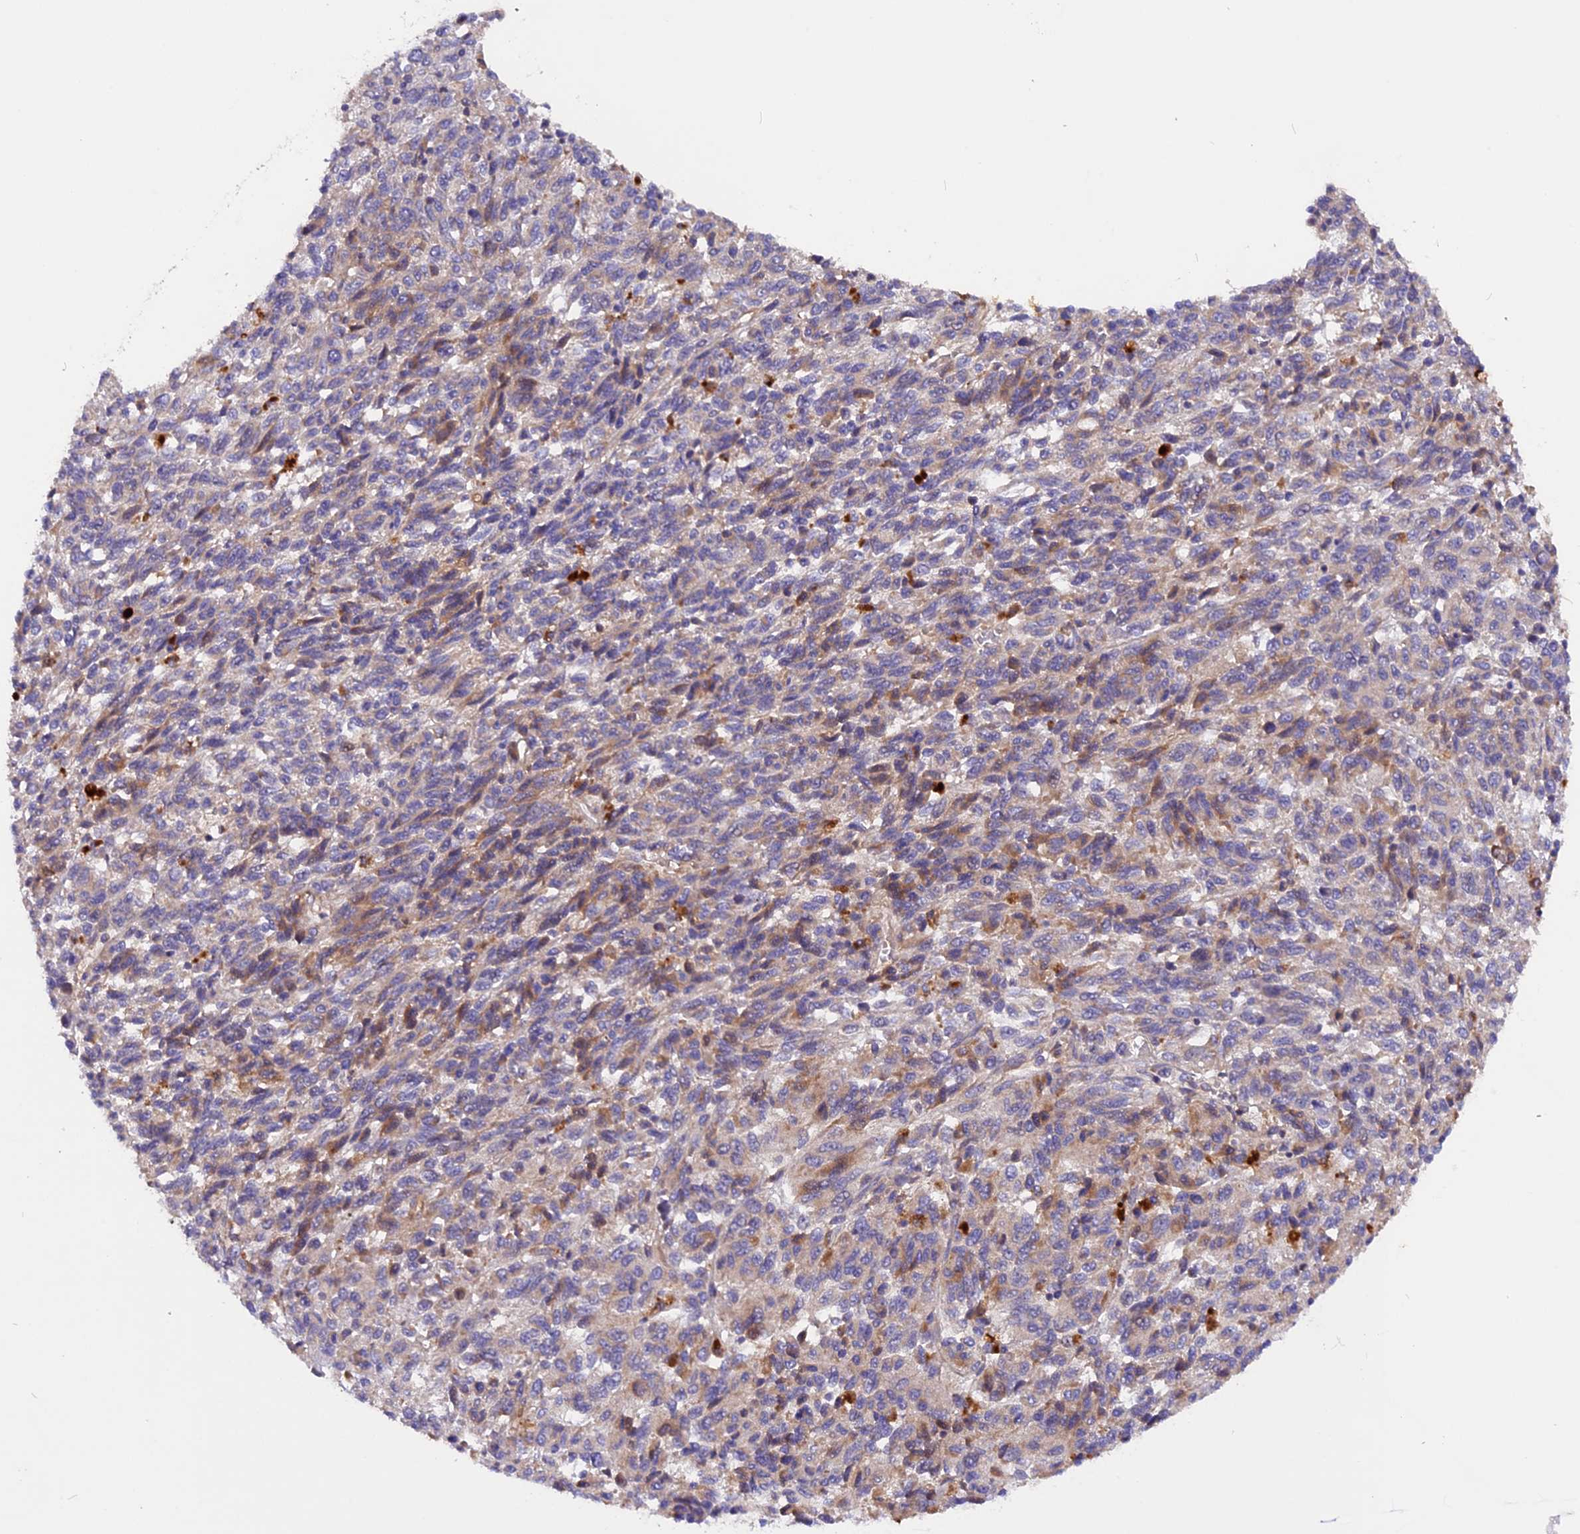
{"staining": {"intensity": "weak", "quantity": "25%-75%", "location": "cytoplasmic/membranous"}, "tissue": "melanoma", "cell_type": "Tumor cells", "image_type": "cancer", "snomed": [{"axis": "morphology", "description": "Malignant melanoma, Metastatic site"}, {"axis": "topography", "description": "Lung"}], "caption": "Immunohistochemical staining of malignant melanoma (metastatic site) shows low levels of weak cytoplasmic/membranous positivity in approximately 25%-75% of tumor cells.", "gene": "MARK4", "patient": {"sex": "male", "age": 64}}